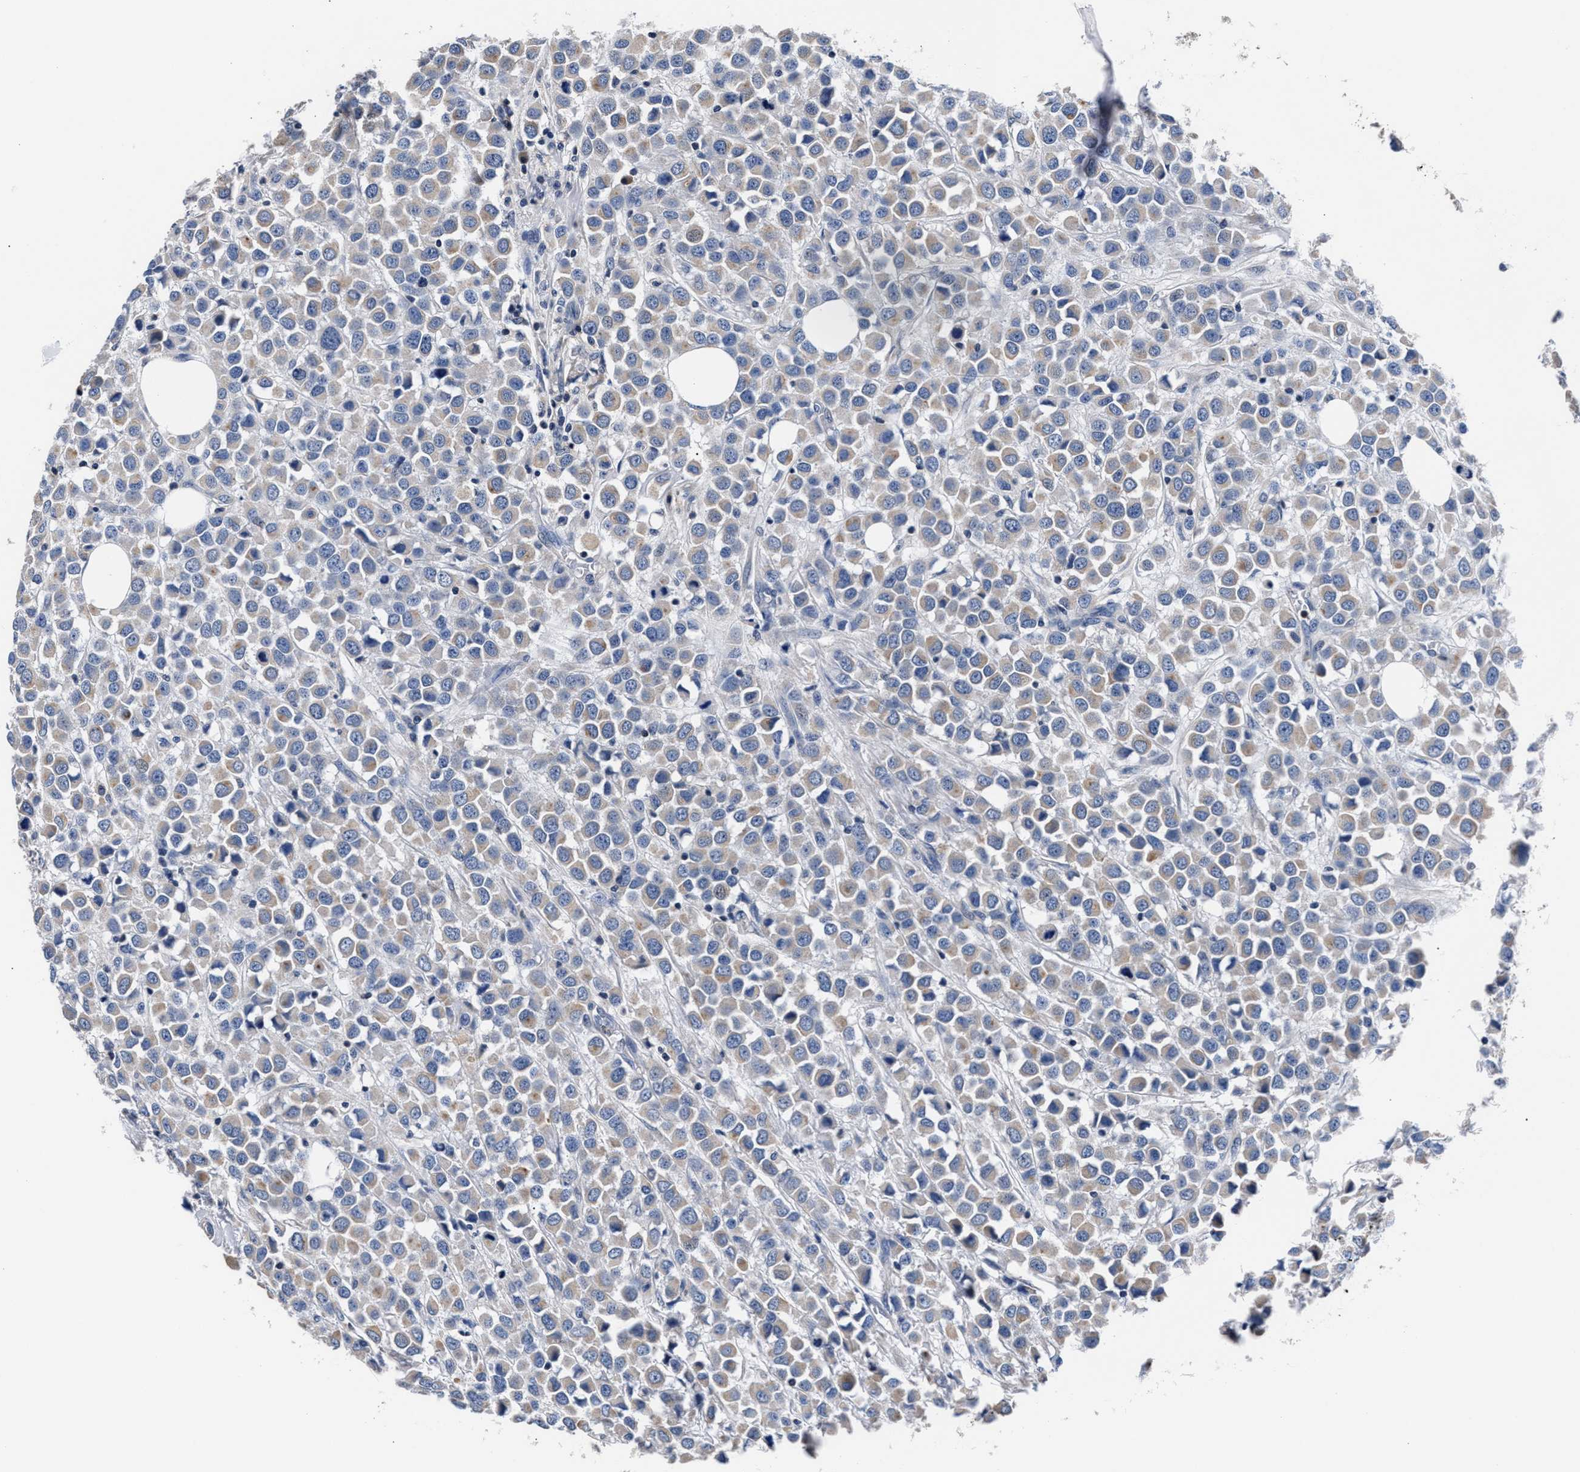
{"staining": {"intensity": "weak", "quantity": ">75%", "location": "cytoplasmic/membranous"}, "tissue": "breast cancer", "cell_type": "Tumor cells", "image_type": "cancer", "snomed": [{"axis": "morphology", "description": "Duct carcinoma"}, {"axis": "topography", "description": "Breast"}], "caption": "Immunohistochemical staining of breast cancer (invasive ductal carcinoma) shows low levels of weak cytoplasmic/membranous protein expression in approximately >75% of tumor cells.", "gene": "PHF24", "patient": {"sex": "female", "age": 61}}